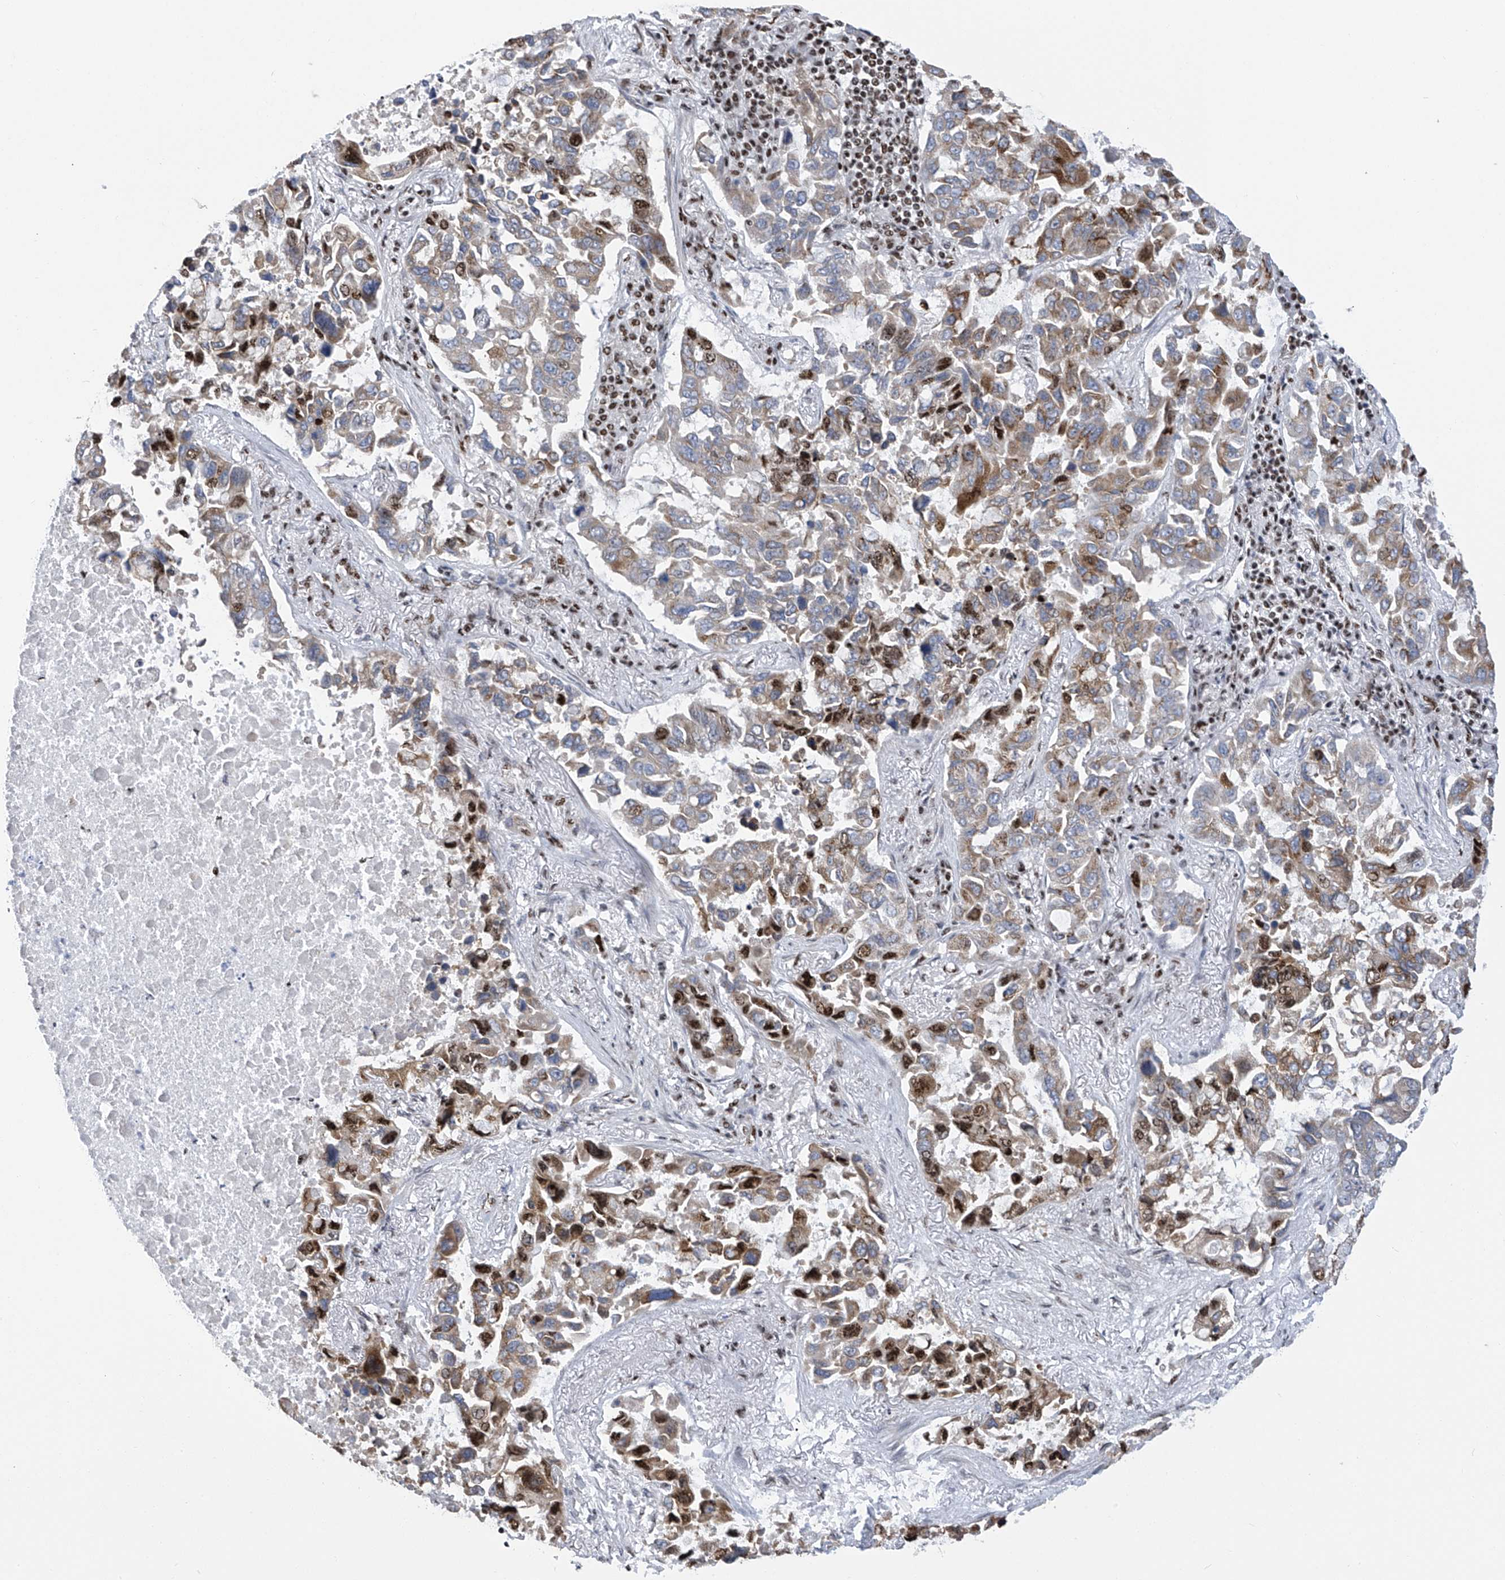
{"staining": {"intensity": "strong", "quantity": "25%-75%", "location": "nuclear"}, "tissue": "lung cancer", "cell_type": "Tumor cells", "image_type": "cancer", "snomed": [{"axis": "morphology", "description": "Adenocarcinoma, NOS"}, {"axis": "topography", "description": "Lung"}], "caption": "Tumor cells demonstrate high levels of strong nuclear staining in approximately 25%-75% of cells in lung cancer.", "gene": "APLF", "patient": {"sex": "male", "age": 64}}